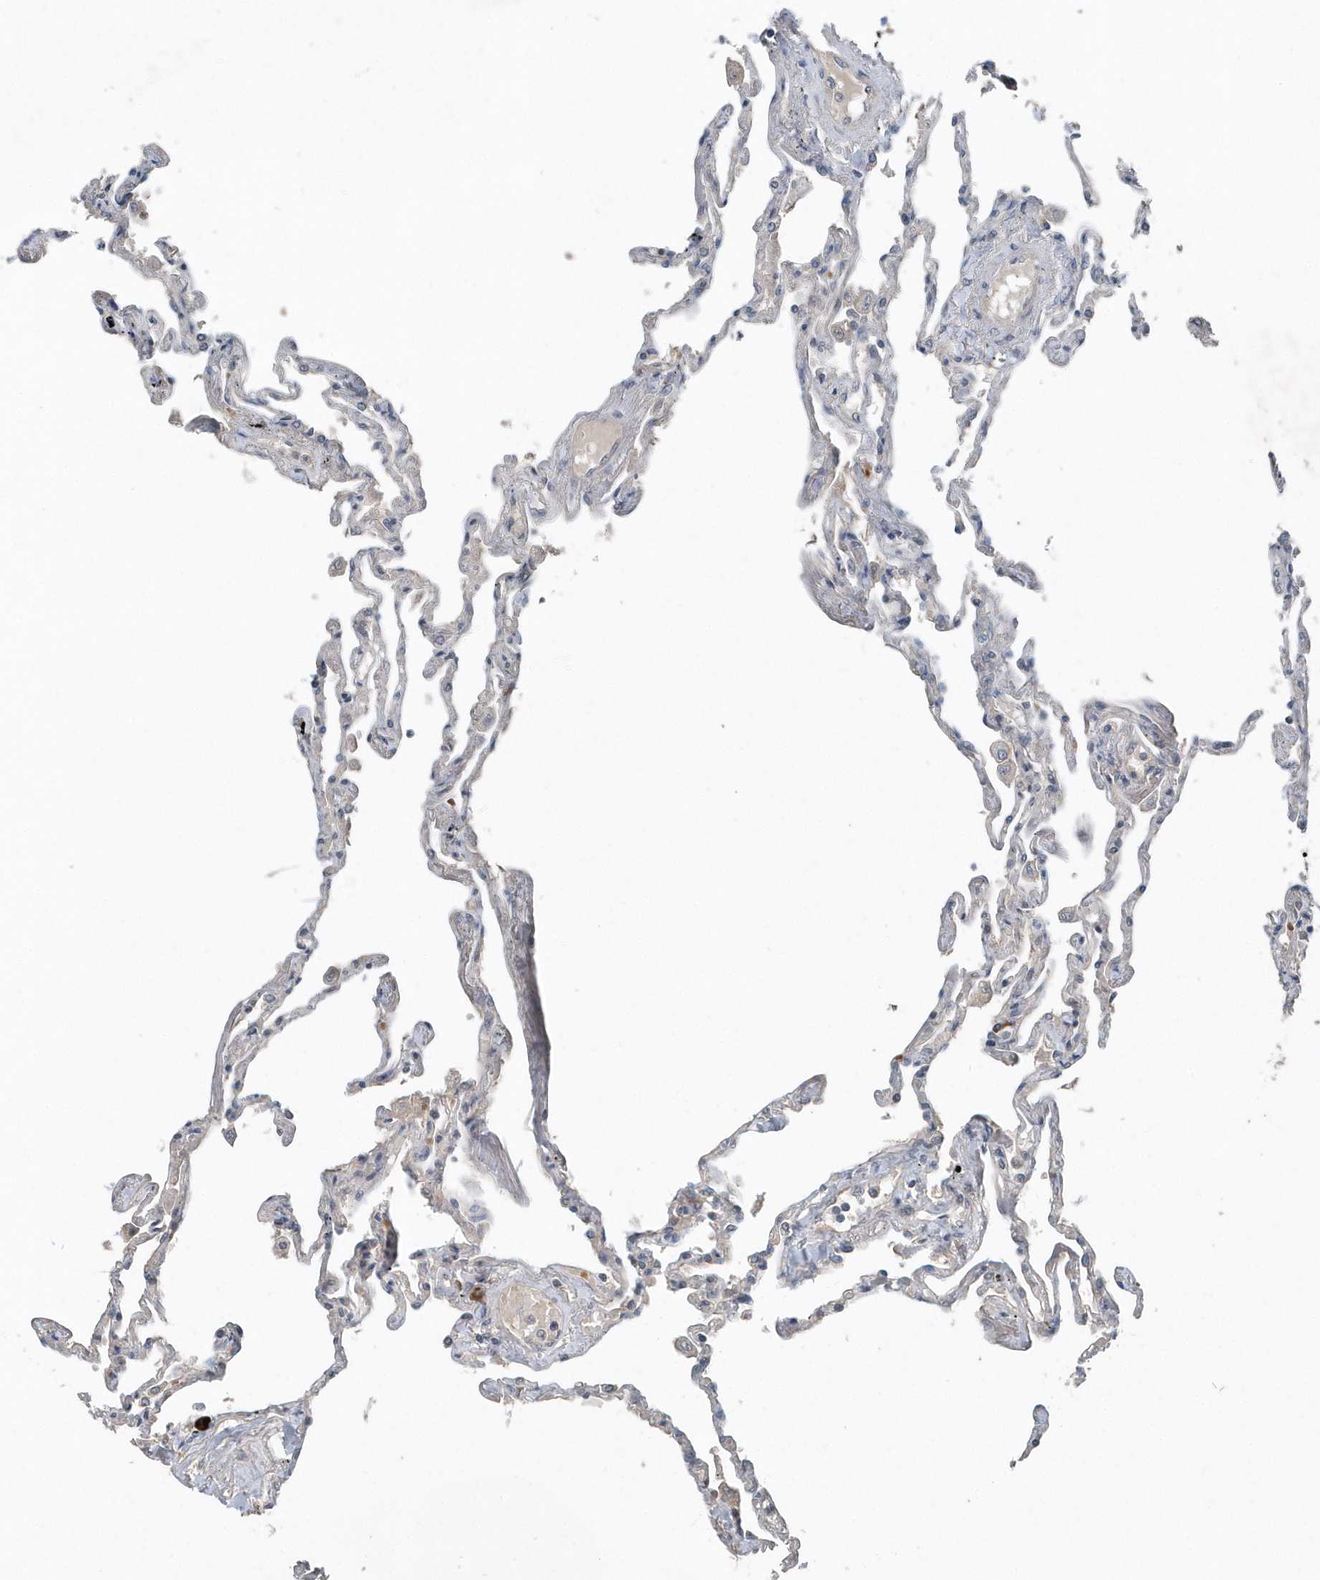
{"staining": {"intensity": "moderate", "quantity": "<25%", "location": "nuclear"}, "tissue": "lung", "cell_type": "Alveolar cells", "image_type": "normal", "snomed": [{"axis": "morphology", "description": "Normal tissue, NOS"}, {"axis": "topography", "description": "Lung"}], "caption": "Moderate nuclear protein expression is seen in about <25% of alveolar cells in lung. (DAB (3,3'-diaminobenzidine) IHC, brown staining for protein, blue staining for nuclei).", "gene": "QTRT2", "patient": {"sex": "female", "age": 67}}